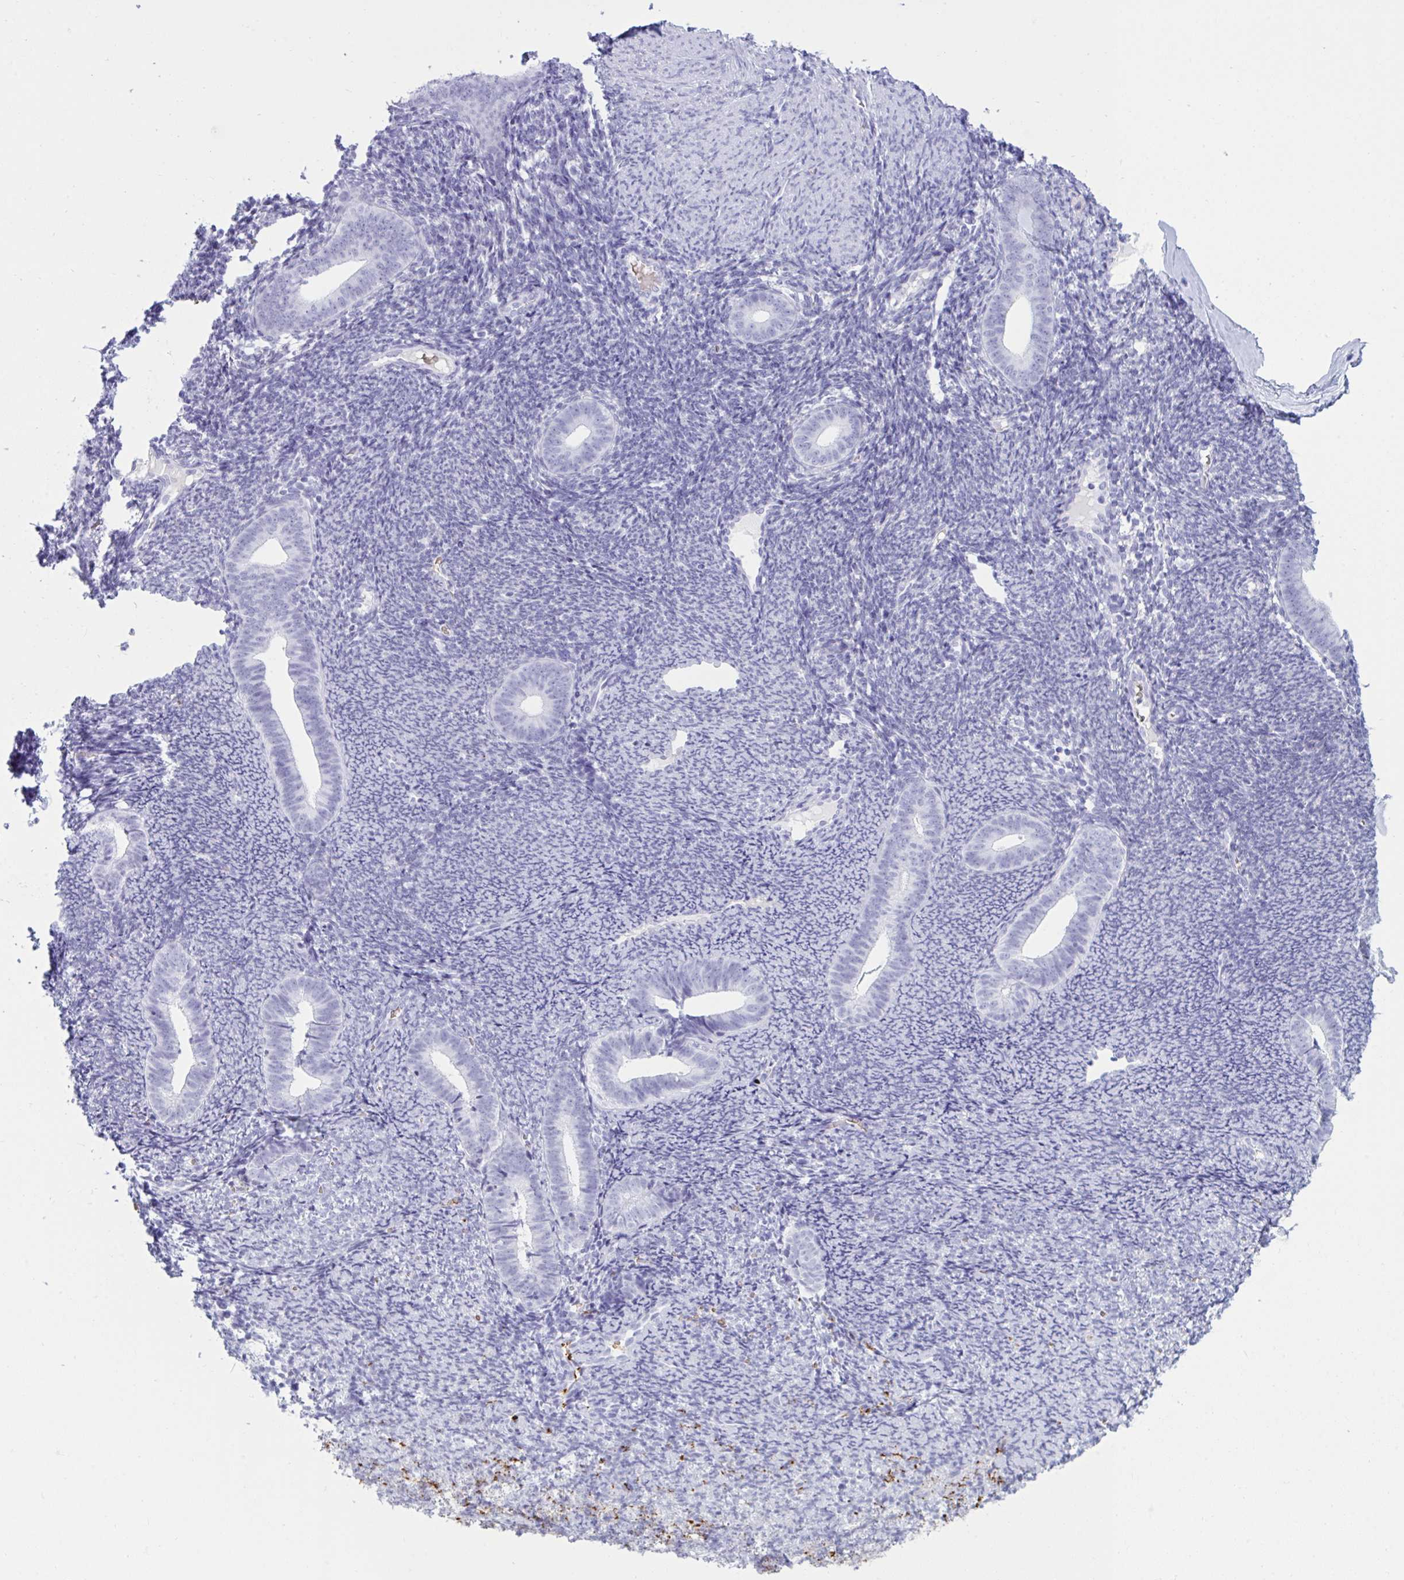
{"staining": {"intensity": "negative", "quantity": "none", "location": "none"}, "tissue": "endometrium", "cell_type": "Cells in endometrial stroma", "image_type": "normal", "snomed": [{"axis": "morphology", "description": "Normal tissue, NOS"}, {"axis": "topography", "description": "Endometrium"}], "caption": "DAB immunohistochemical staining of normal endometrium reveals no significant staining in cells in endometrial stroma. The staining was performed using DAB to visualize the protein expression in brown, while the nuclei were stained in blue with hematoxylin (Magnification: 20x).", "gene": "SLC2A1", "patient": {"sex": "female", "age": 39}}